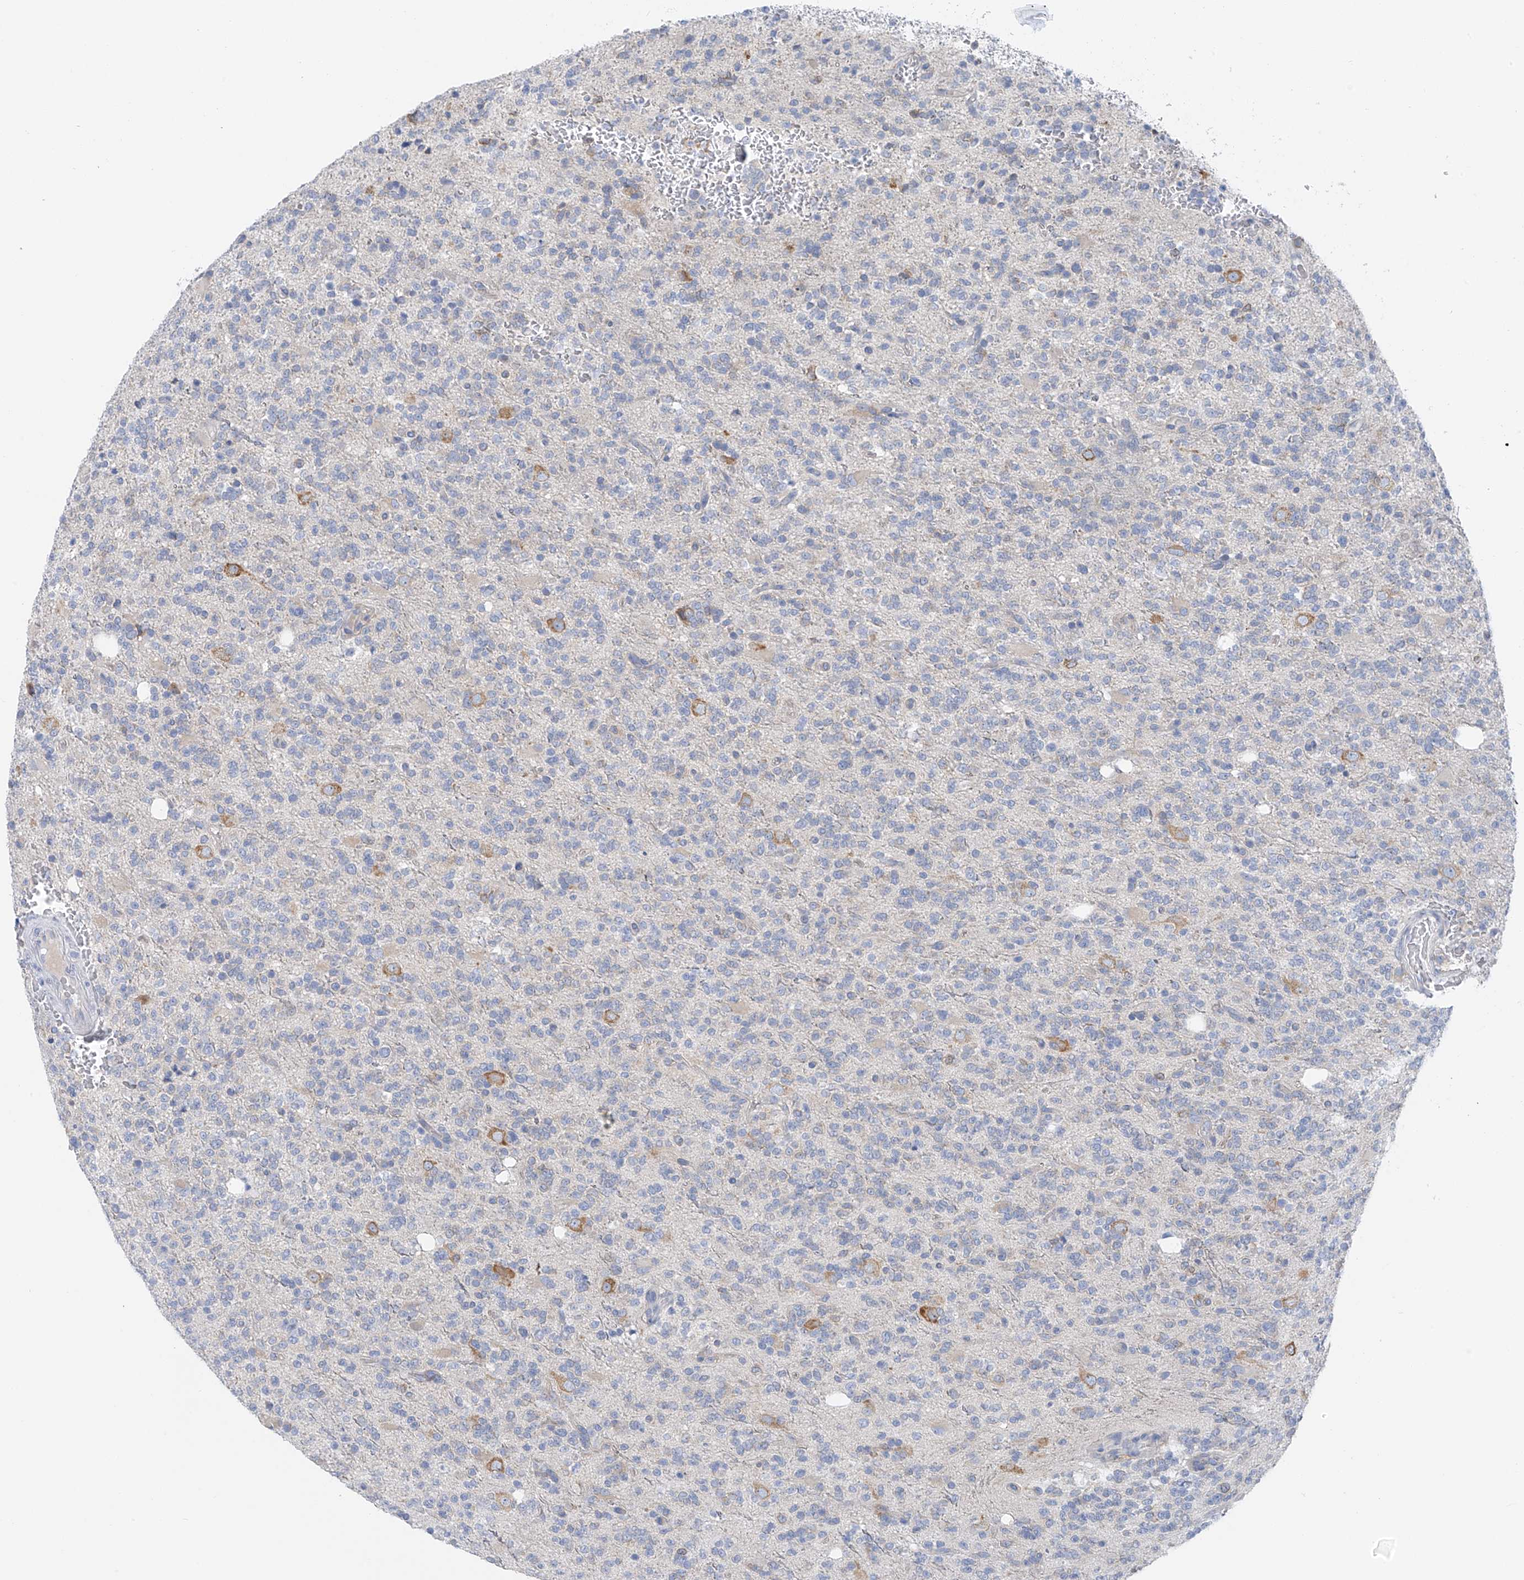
{"staining": {"intensity": "negative", "quantity": "none", "location": "none"}, "tissue": "glioma", "cell_type": "Tumor cells", "image_type": "cancer", "snomed": [{"axis": "morphology", "description": "Glioma, malignant, High grade"}, {"axis": "topography", "description": "Brain"}], "caption": "The IHC micrograph has no significant positivity in tumor cells of malignant high-grade glioma tissue.", "gene": "POMGNT2", "patient": {"sex": "female", "age": 62}}